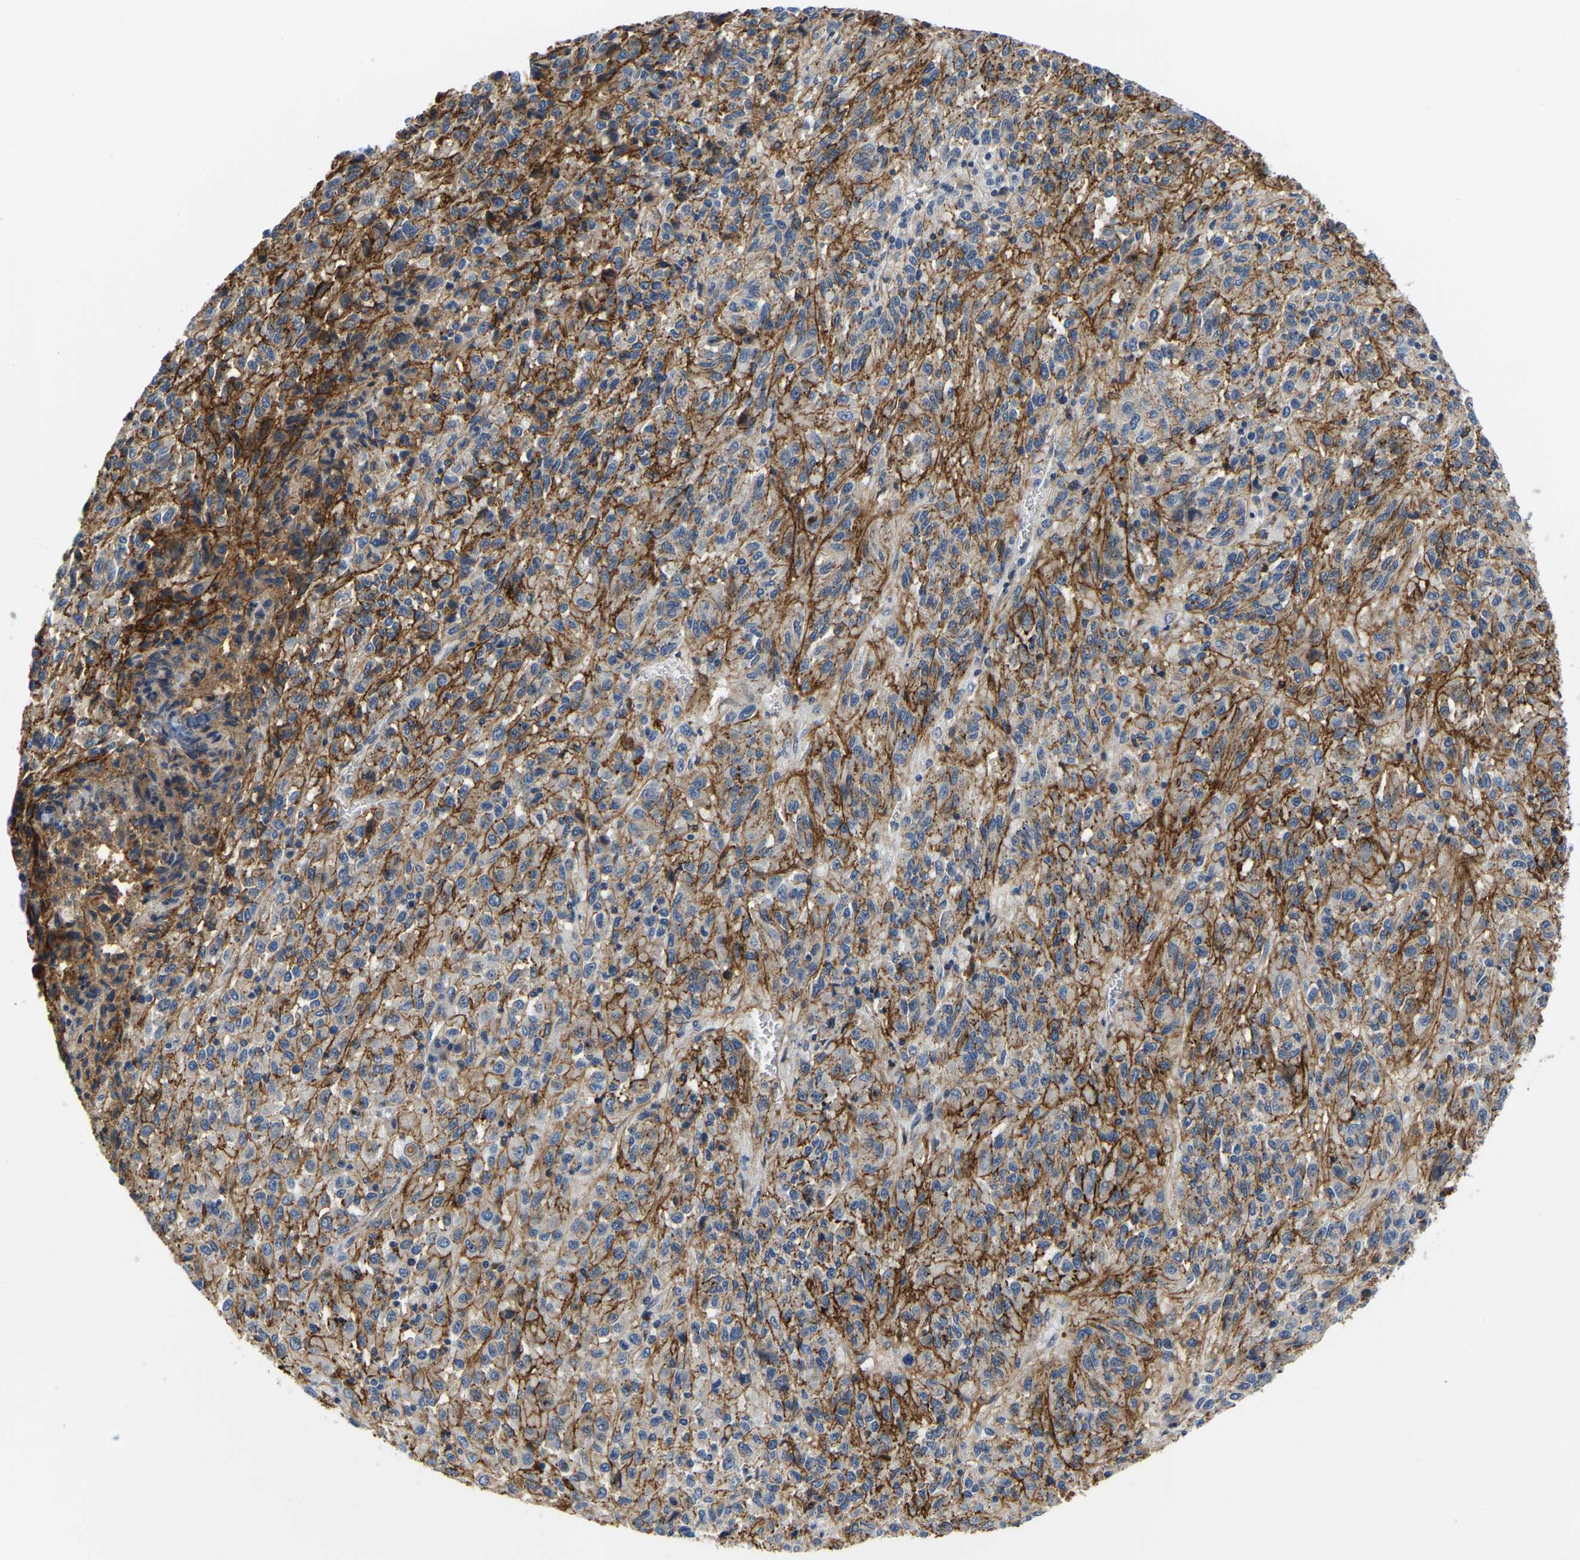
{"staining": {"intensity": "moderate", "quantity": "25%-75%", "location": "cytoplasmic/membranous"}, "tissue": "melanoma", "cell_type": "Tumor cells", "image_type": "cancer", "snomed": [{"axis": "morphology", "description": "Malignant melanoma, Metastatic site"}, {"axis": "topography", "description": "Lung"}], "caption": "Immunohistochemical staining of malignant melanoma (metastatic site) exhibits moderate cytoplasmic/membranous protein positivity in approximately 25%-75% of tumor cells. (IHC, brightfield microscopy, high magnification).", "gene": "LIAS", "patient": {"sex": "male", "age": 64}}